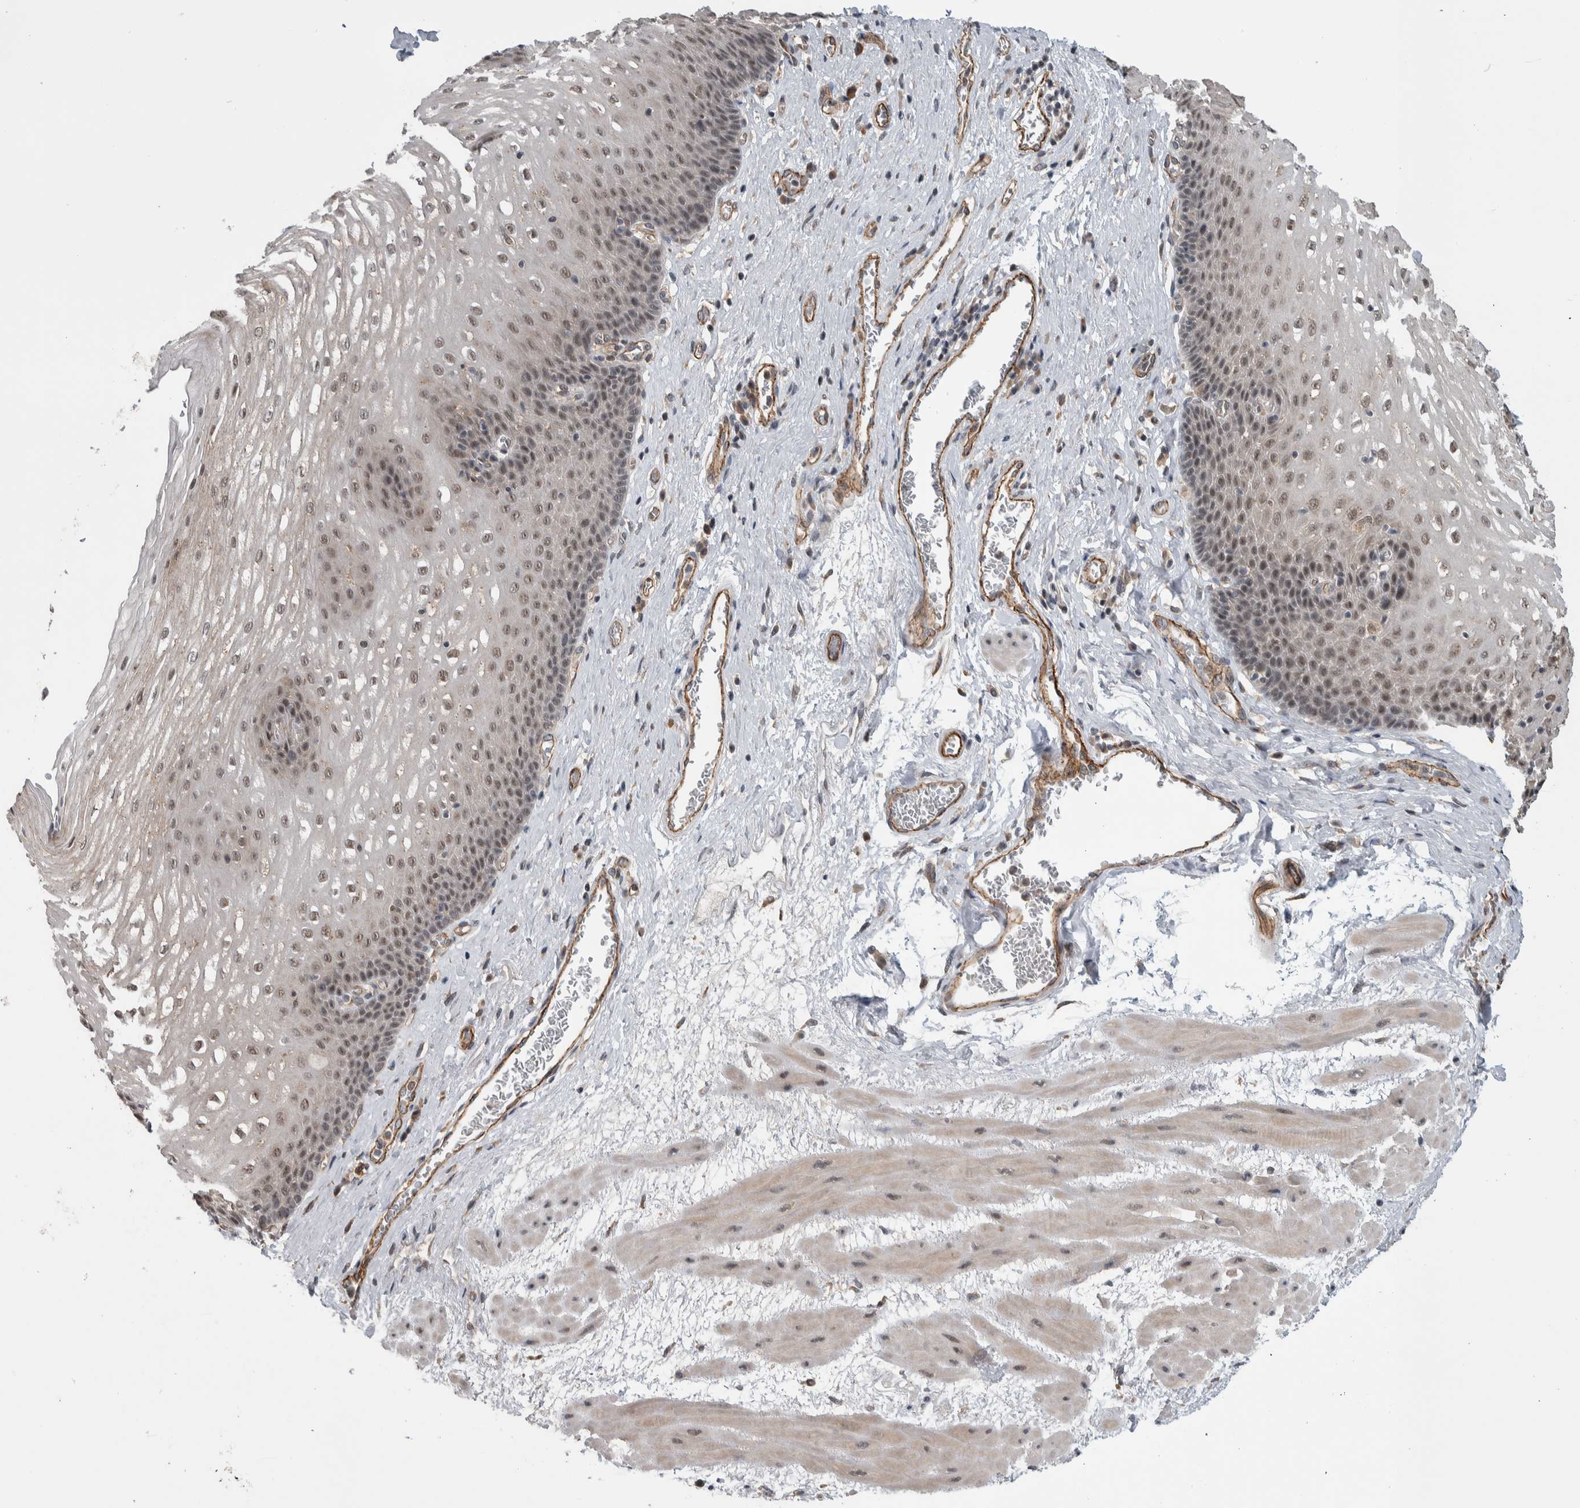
{"staining": {"intensity": "weak", "quantity": "25%-75%", "location": "nuclear"}, "tissue": "esophagus", "cell_type": "Squamous epithelial cells", "image_type": "normal", "snomed": [{"axis": "morphology", "description": "Normal tissue, NOS"}, {"axis": "topography", "description": "Esophagus"}], "caption": "A low amount of weak nuclear staining is identified in approximately 25%-75% of squamous epithelial cells in normal esophagus. (Brightfield microscopy of DAB IHC at high magnification).", "gene": "PRDM4", "patient": {"sex": "male", "age": 48}}